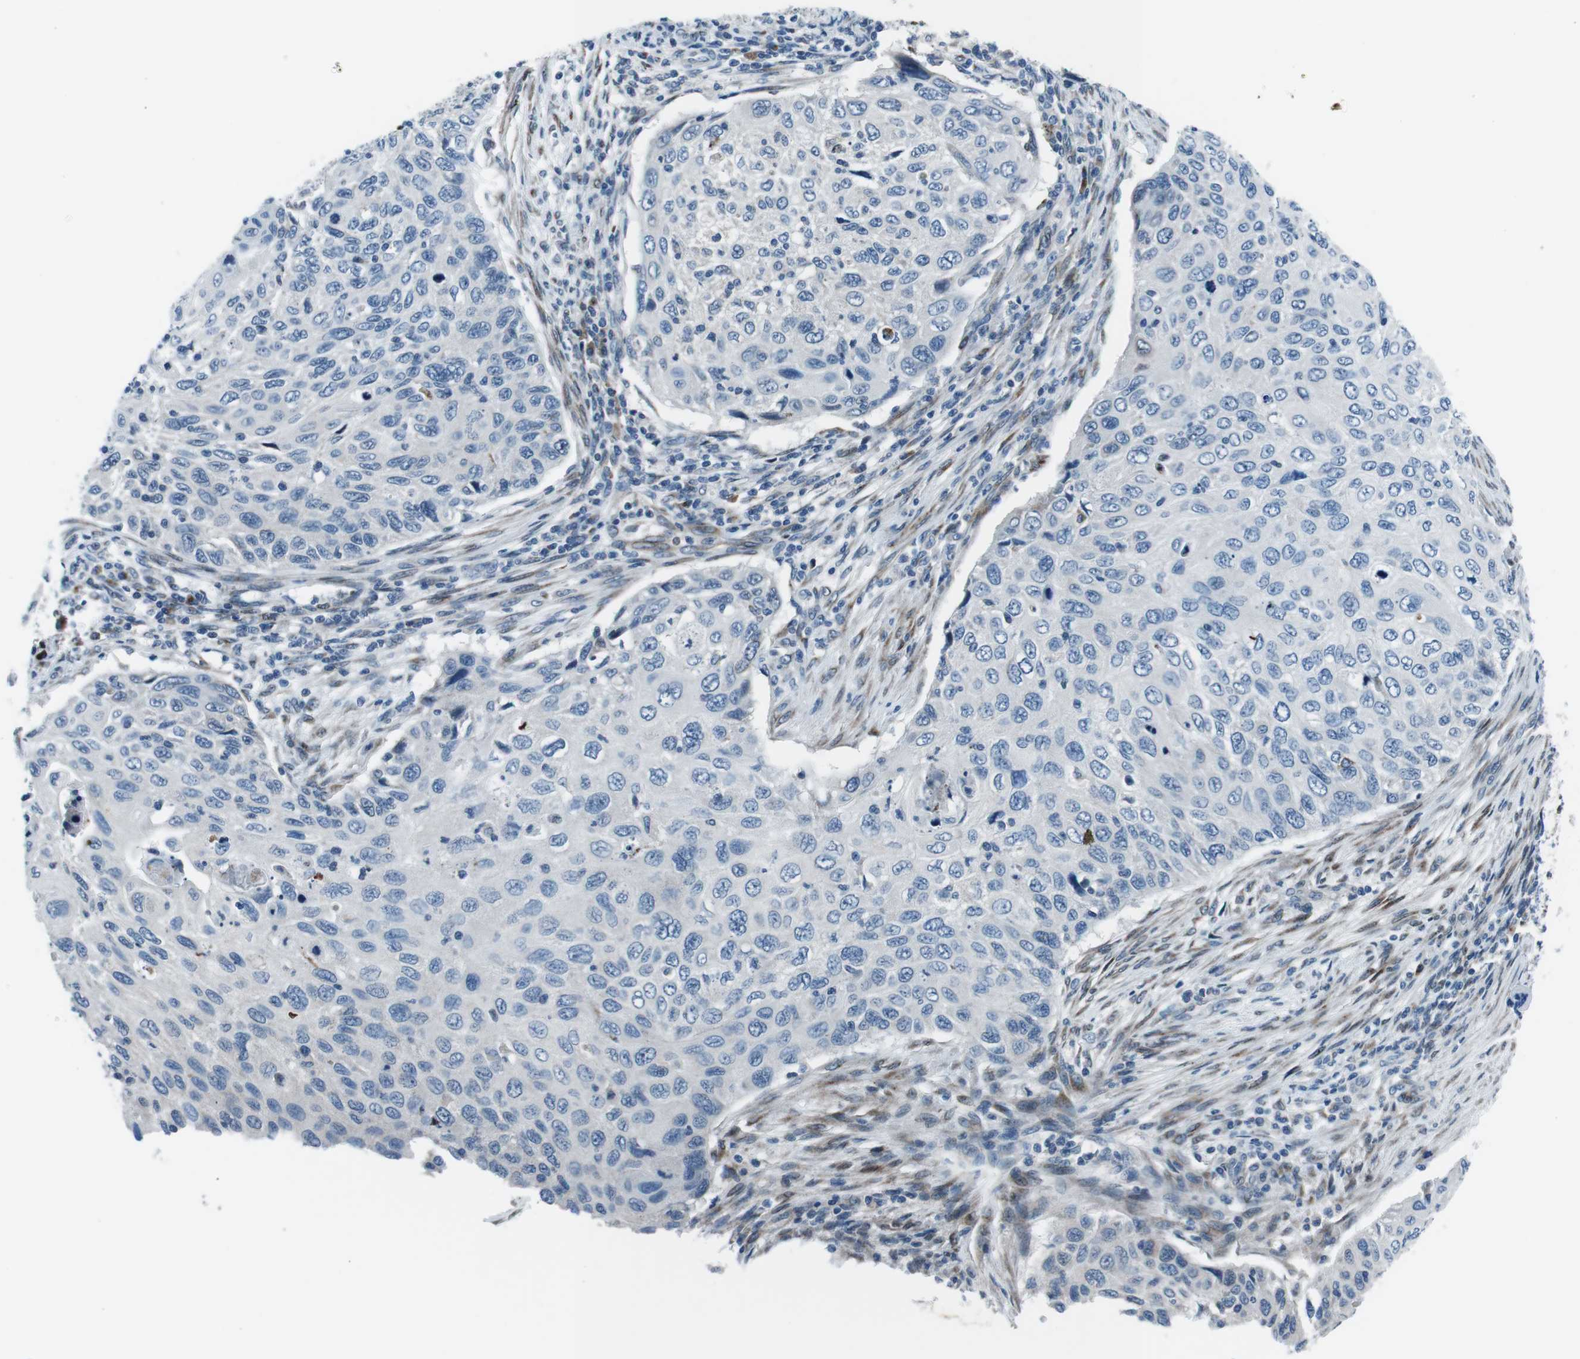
{"staining": {"intensity": "negative", "quantity": "none", "location": "none"}, "tissue": "cervical cancer", "cell_type": "Tumor cells", "image_type": "cancer", "snomed": [{"axis": "morphology", "description": "Squamous cell carcinoma, NOS"}, {"axis": "topography", "description": "Cervix"}], "caption": "Protein analysis of cervical cancer (squamous cell carcinoma) exhibits no significant expression in tumor cells.", "gene": "NUCB2", "patient": {"sex": "female", "age": 70}}